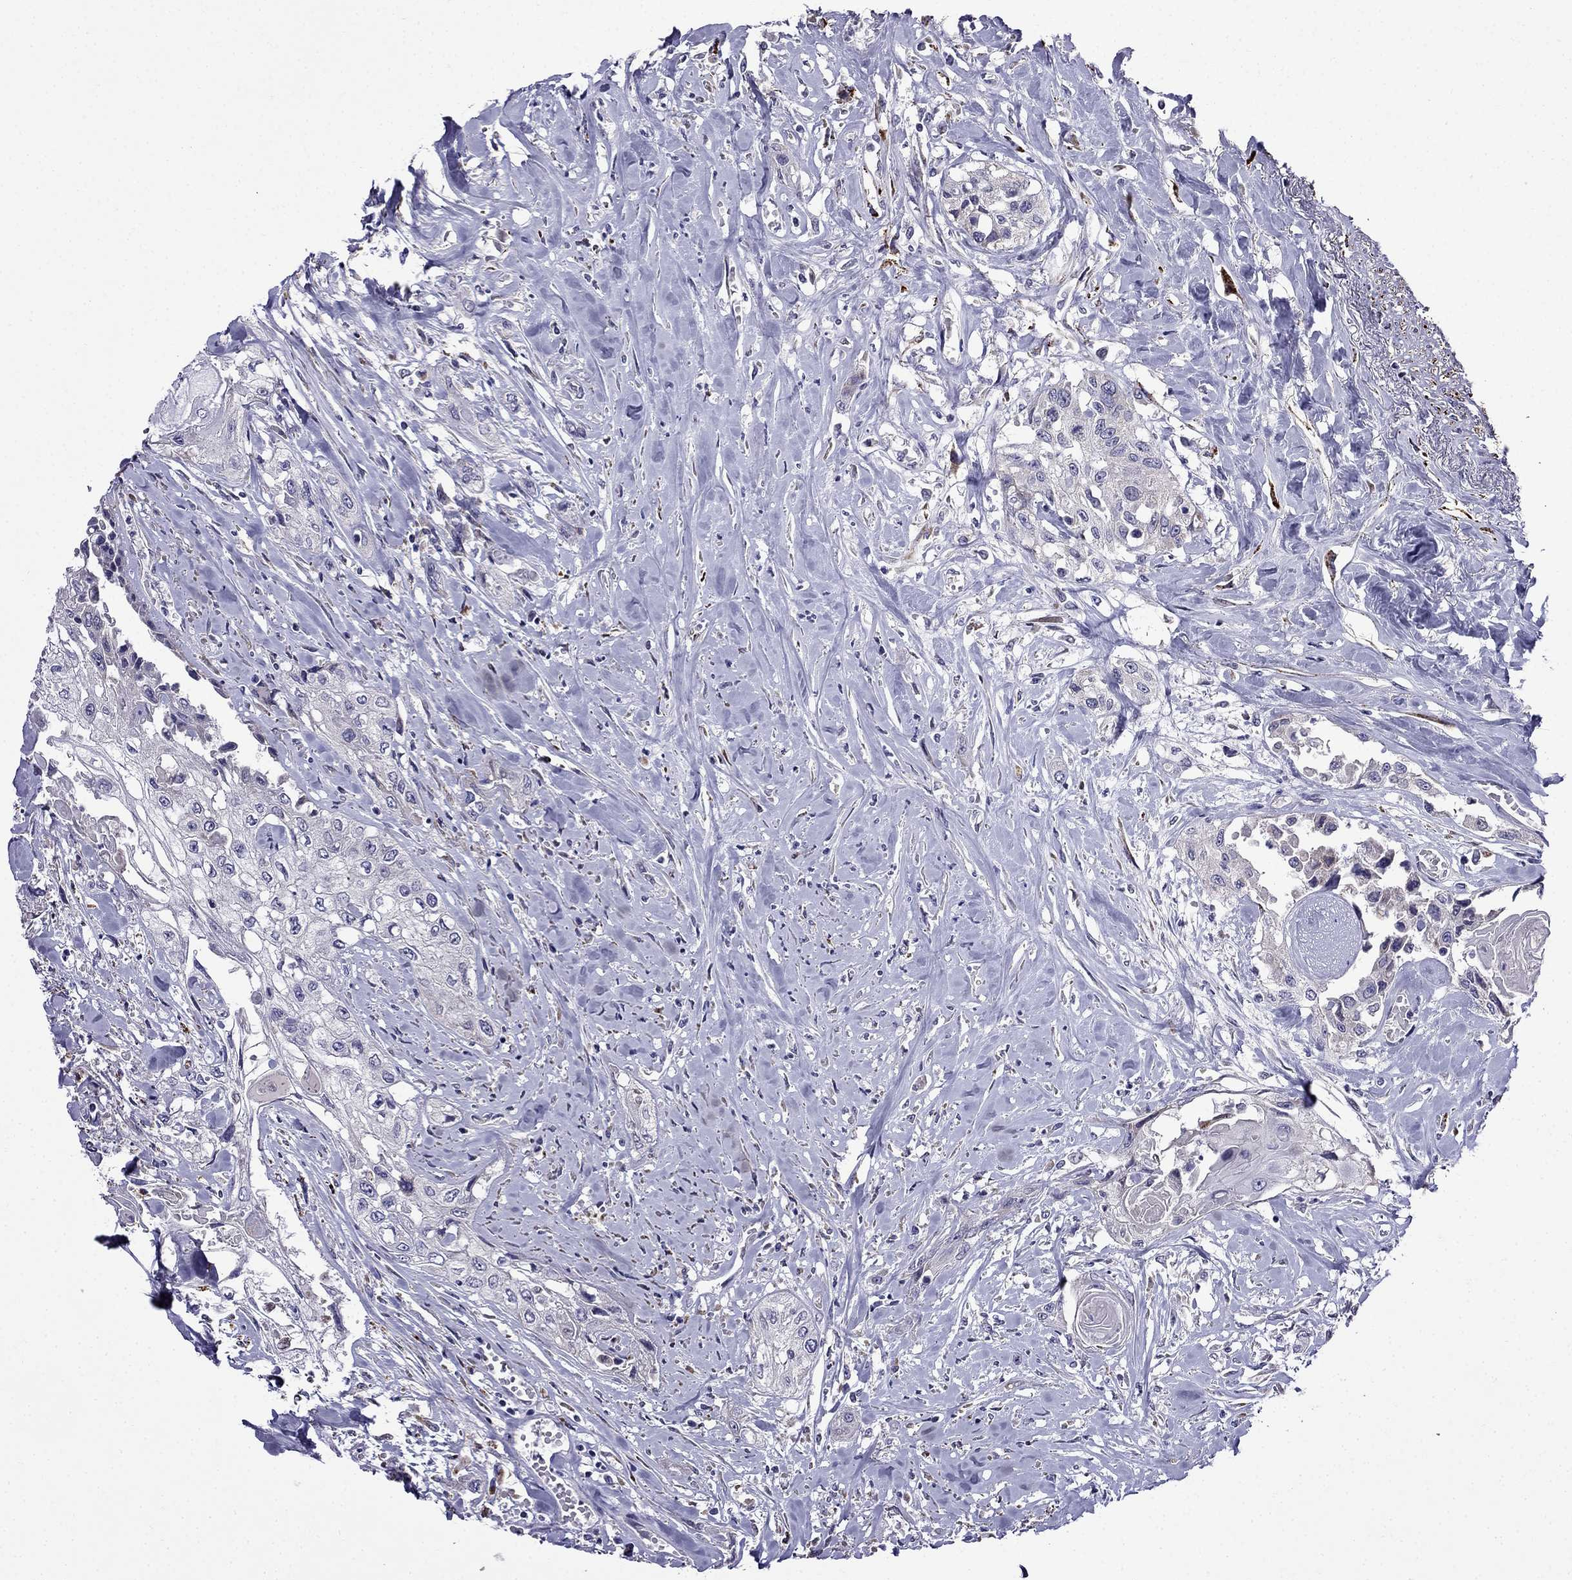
{"staining": {"intensity": "negative", "quantity": "none", "location": "none"}, "tissue": "head and neck cancer", "cell_type": "Tumor cells", "image_type": "cancer", "snomed": [{"axis": "morphology", "description": "Normal tissue, NOS"}, {"axis": "morphology", "description": "Squamous cell carcinoma, NOS"}, {"axis": "topography", "description": "Oral tissue"}, {"axis": "topography", "description": "Peripheral nerve tissue"}, {"axis": "topography", "description": "Head-Neck"}], "caption": "Immunohistochemical staining of human head and neck cancer displays no significant expression in tumor cells. Brightfield microscopy of immunohistochemistry (IHC) stained with DAB (brown) and hematoxylin (blue), captured at high magnification.", "gene": "PI16", "patient": {"sex": "female", "age": 59}}